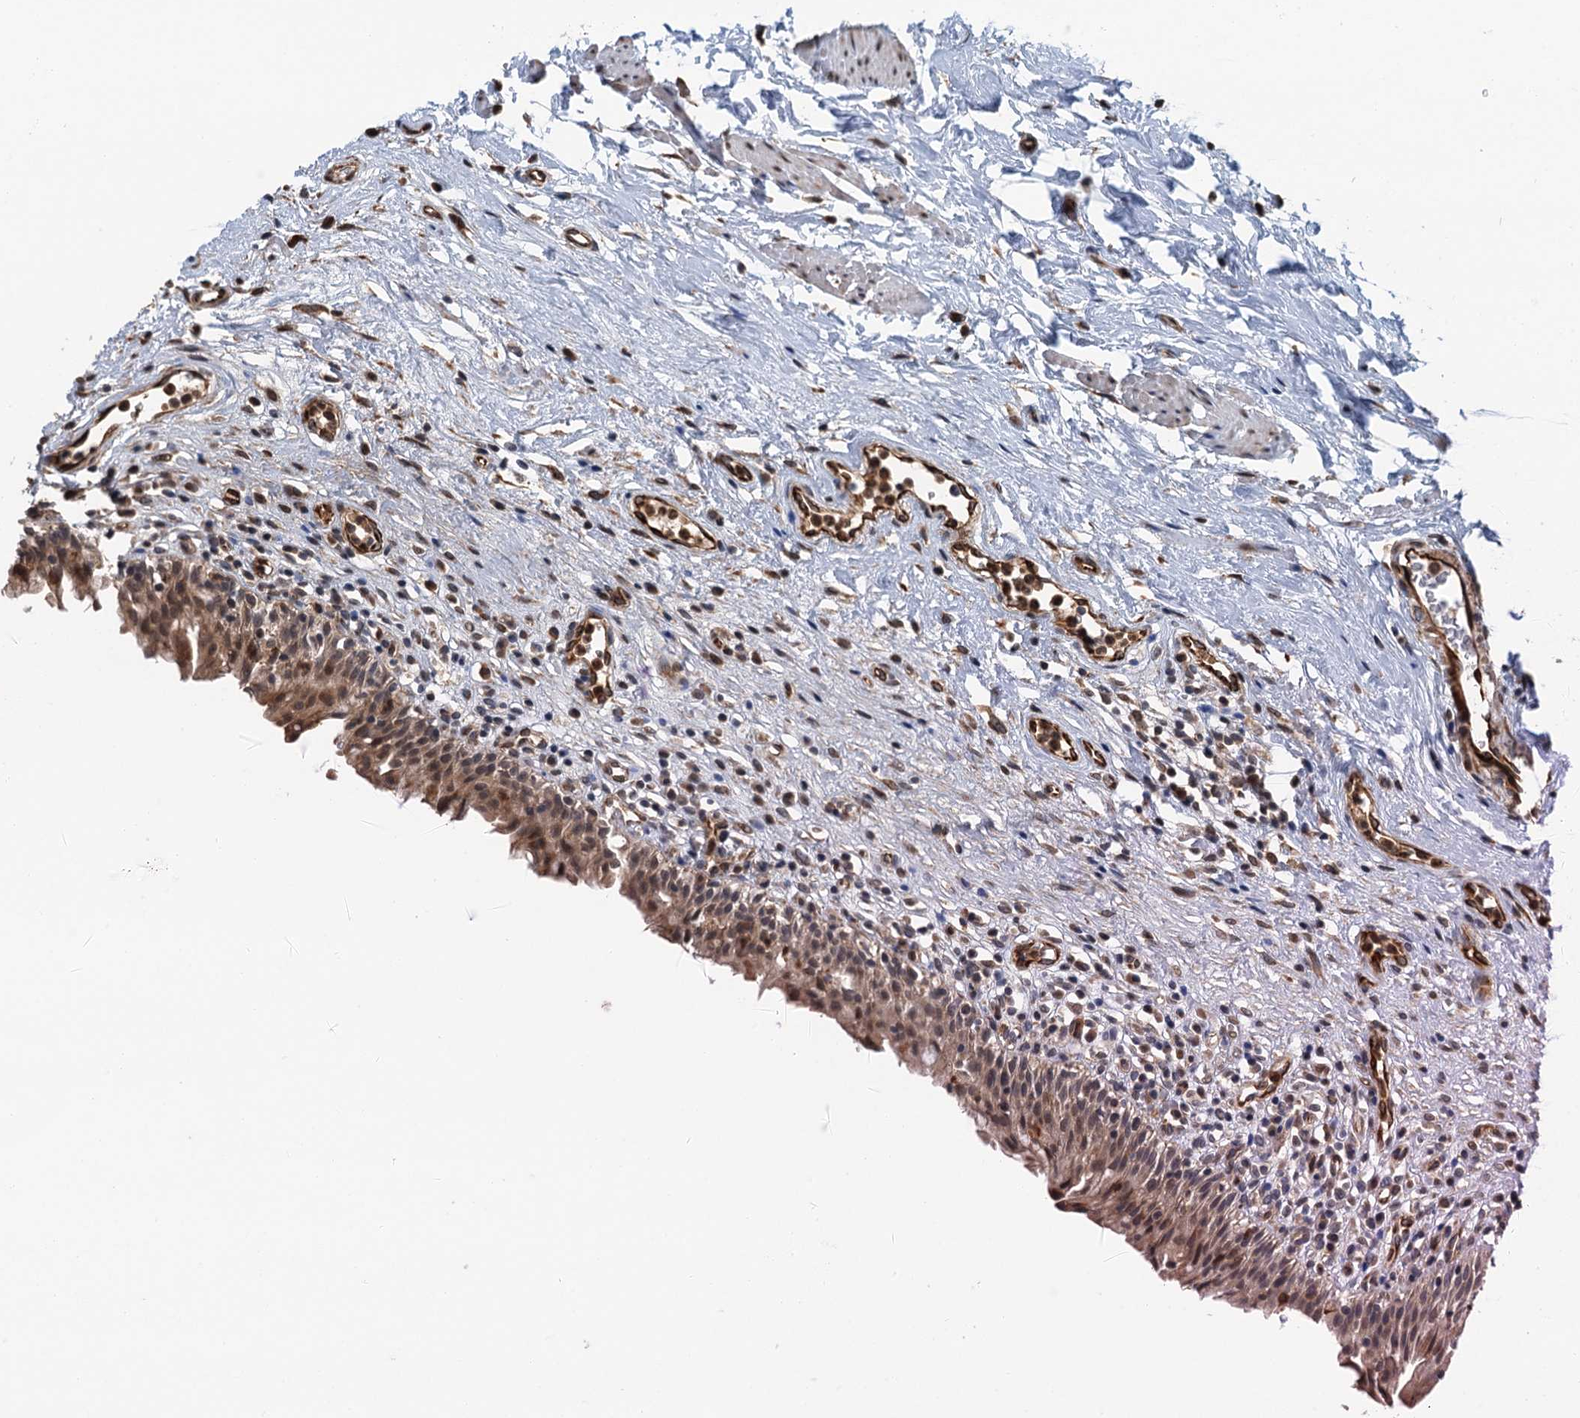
{"staining": {"intensity": "moderate", "quantity": "<25%", "location": "cytoplasmic/membranous,nuclear"}, "tissue": "urinary bladder", "cell_type": "Urothelial cells", "image_type": "normal", "snomed": [{"axis": "morphology", "description": "Normal tissue, NOS"}, {"axis": "morphology", "description": "Inflammation, NOS"}, {"axis": "topography", "description": "Urinary bladder"}], "caption": "Immunohistochemistry (DAB) staining of benign human urinary bladder demonstrates moderate cytoplasmic/membranous,nuclear protein positivity in about <25% of urothelial cells. Nuclei are stained in blue.", "gene": "WHAMM", "patient": {"sex": "male", "age": 63}}